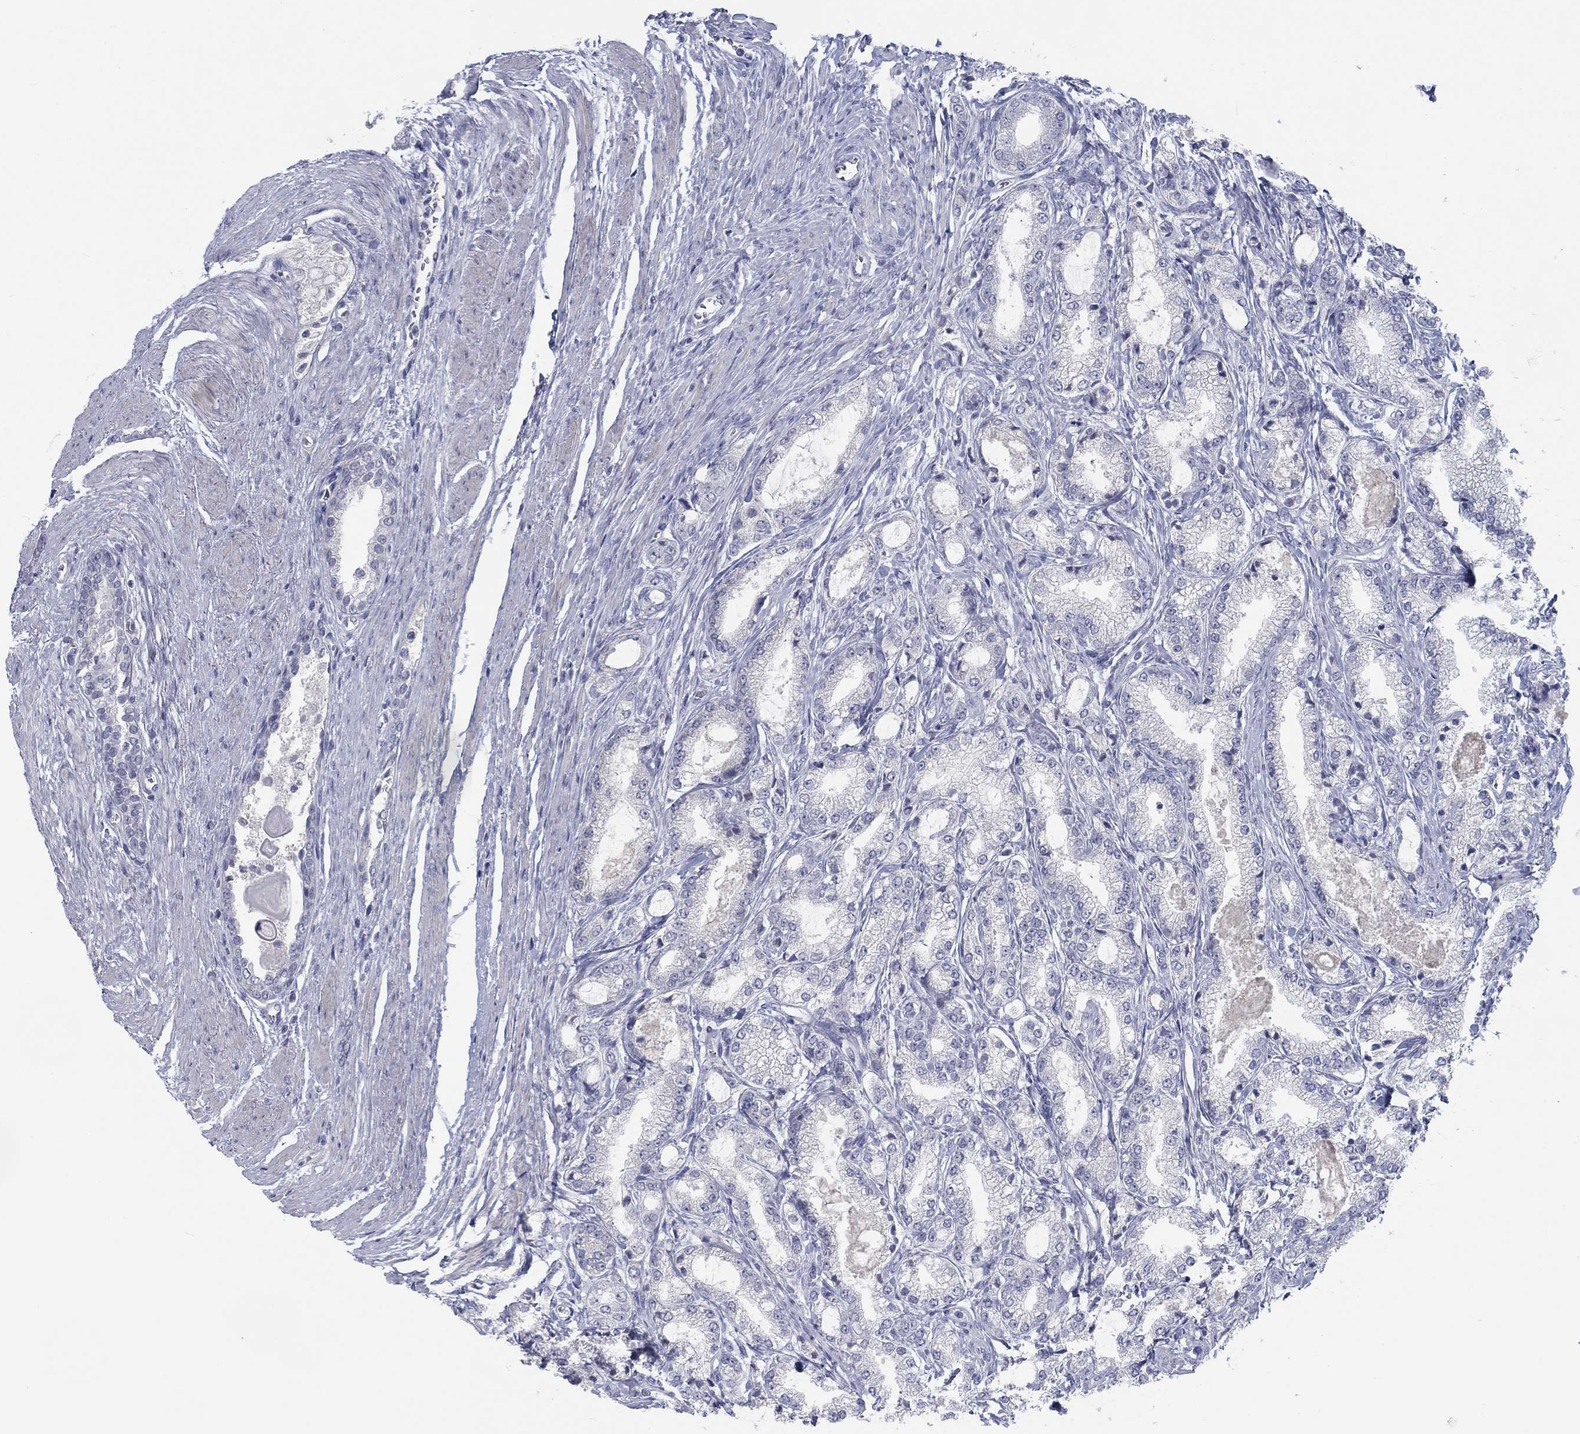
{"staining": {"intensity": "negative", "quantity": "none", "location": "none"}, "tissue": "prostate cancer", "cell_type": "Tumor cells", "image_type": "cancer", "snomed": [{"axis": "morphology", "description": "Adenocarcinoma, NOS"}, {"axis": "topography", "description": "Prostate and seminal vesicle, NOS"}, {"axis": "topography", "description": "Prostate"}], "caption": "The immunohistochemistry image has no significant positivity in tumor cells of prostate cancer (adenocarcinoma) tissue.", "gene": "CALB1", "patient": {"sex": "male", "age": 62}}